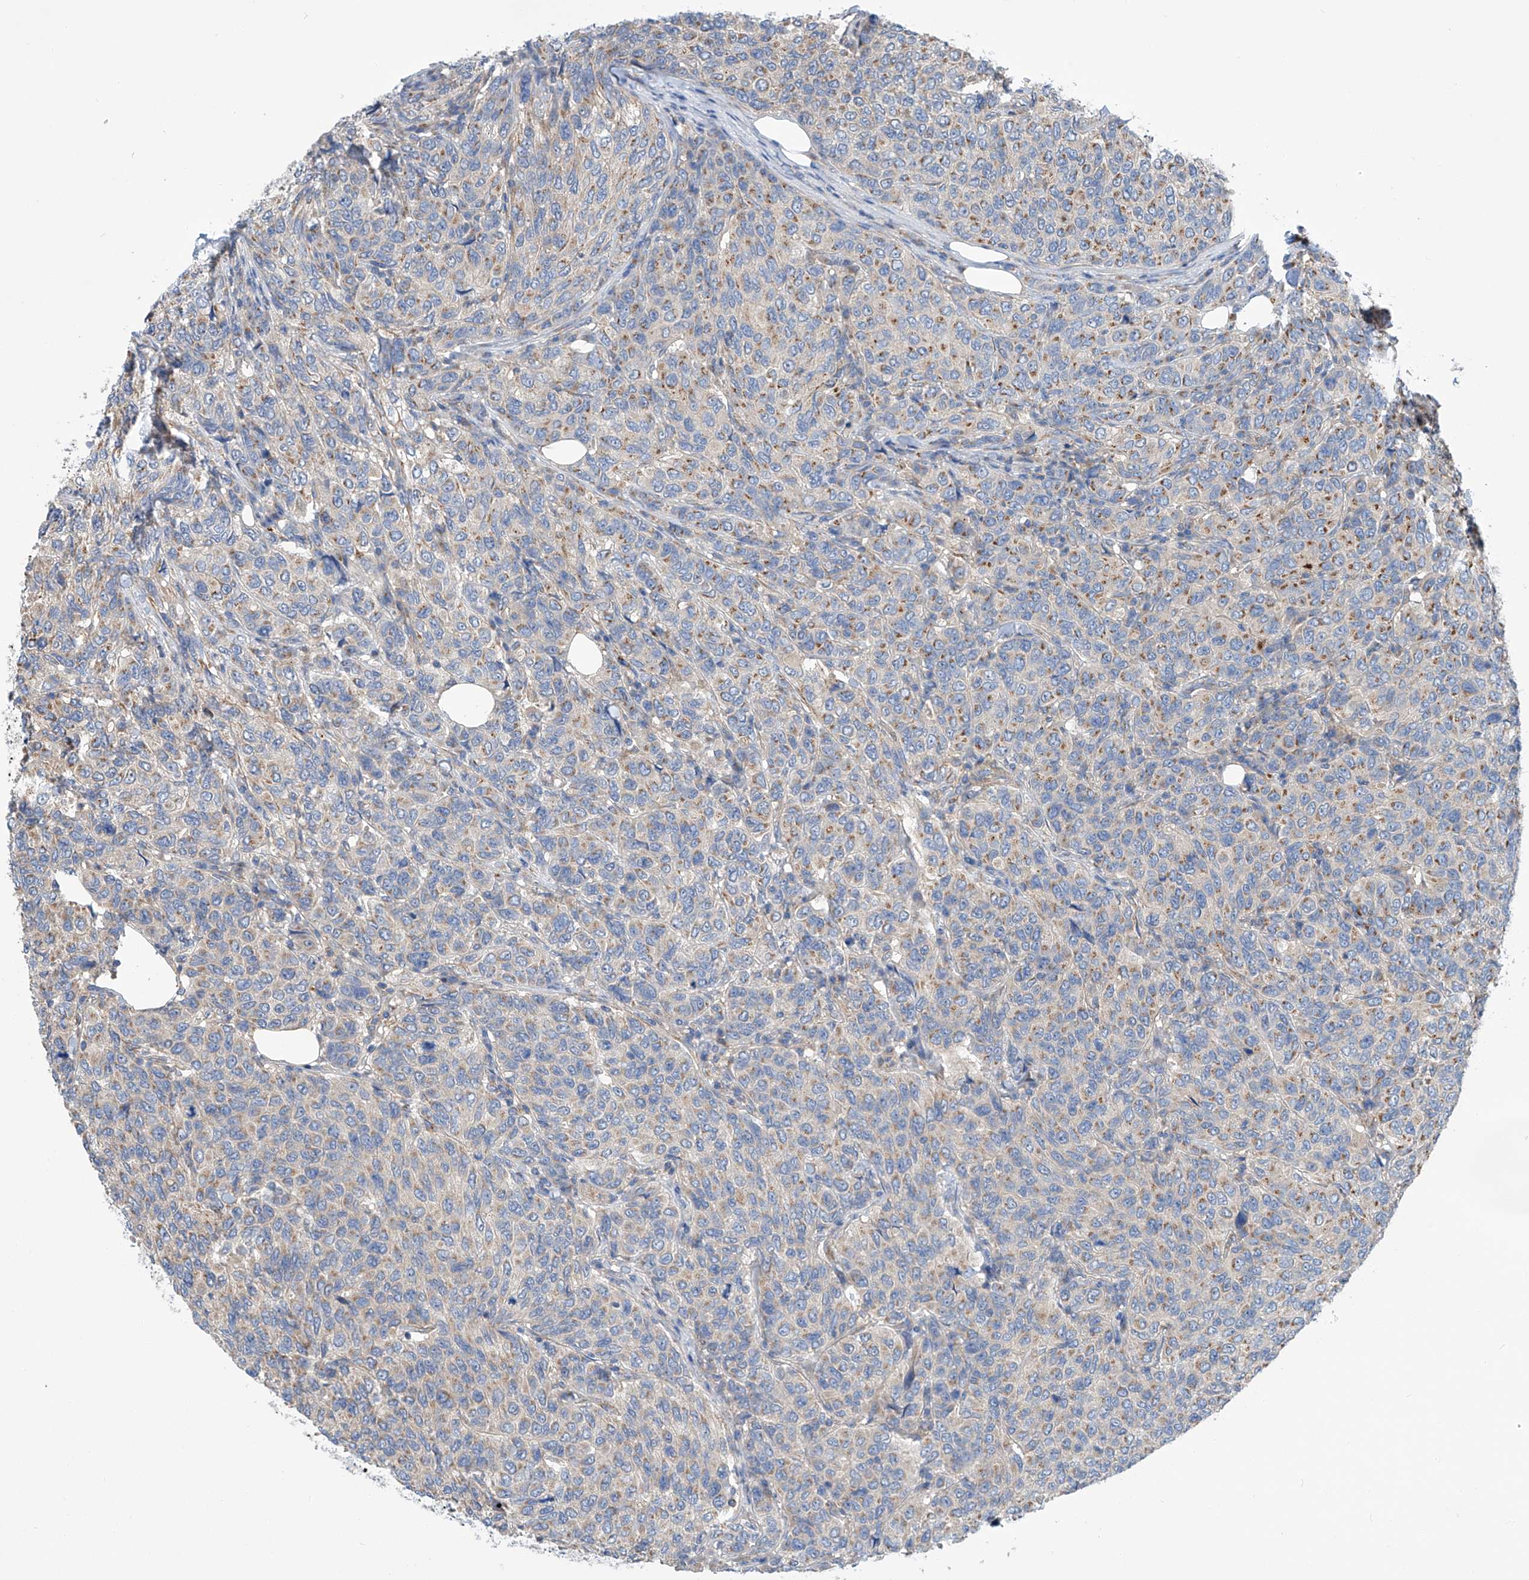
{"staining": {"intensity": "moderate", "quantity": "25%-75%", "location": "cytoplasmic/membranous"}, "tissue": "breast cancer", "cell_type": "Tumor cells", "image_type": "cancer", "snomed": [{"axis": "morphology", "description": "Duct carcinoma"}, {"axis": "topography", "description": "Breast"}], "caption": "Breast cancer stained with immunohistochemistry demonstrates moderate cytoplasmic/membranous expression in about 25%-75% of tumor cells.", "gene": "SLC22A7", "patient": {"sex": "female", "age": 55}}